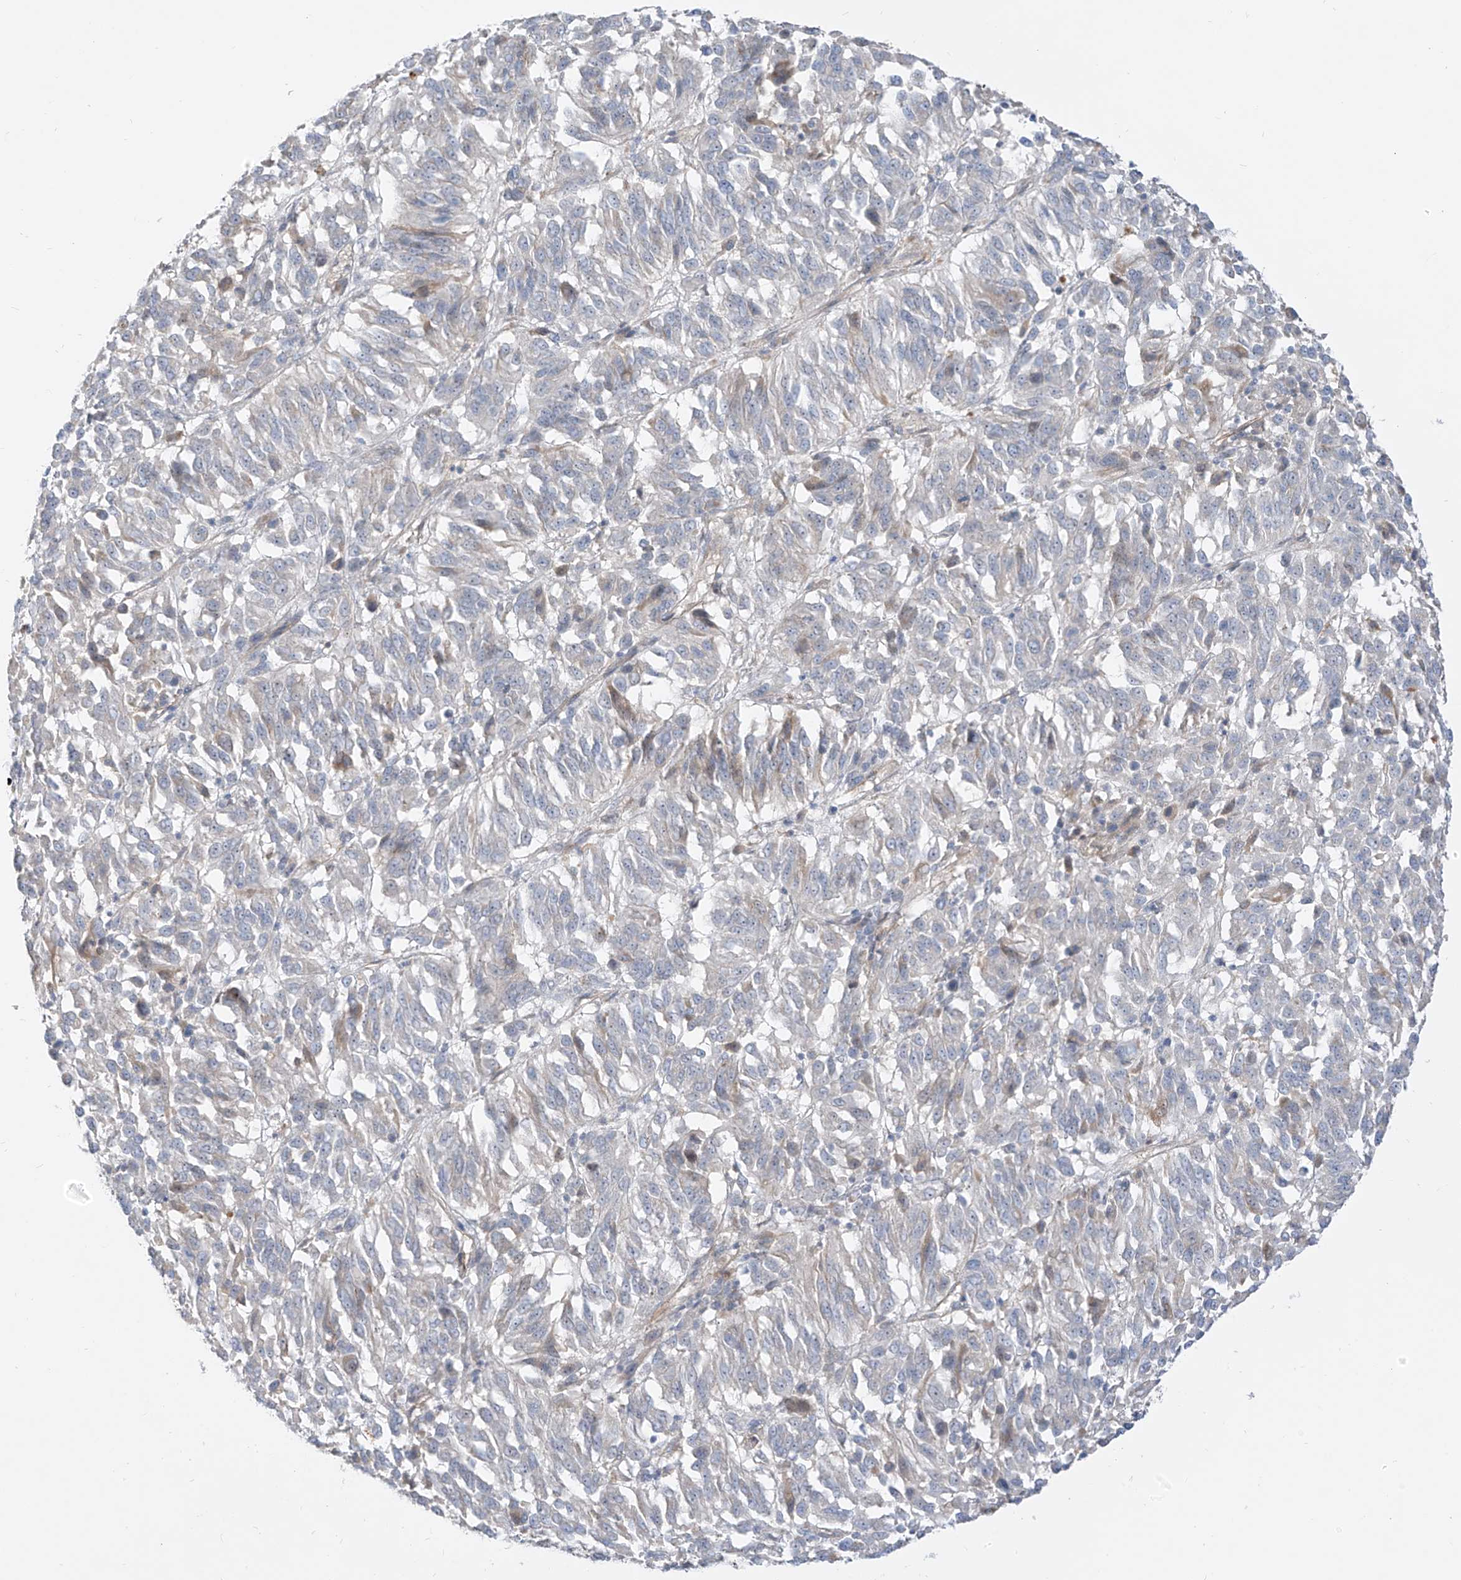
{"staining": {"intensity": "negative", "quantity": "none", "location": "none"}, "tissue": "melanoma", "cell_type": "Tumor cells", "image_type": "cancer", "snomed": [{"axis": "morphology", "description": "Malignant melanoma, Metastatic site"}, {"axis": "topography", "description": "Lung"}], "caption": "This is an immunohistochemistry (IHC) image of human malignant melanoma (metastatic site). There is no expression in tumor cells.", "gene": "C2orf42", "patient": {"sex": "male", "age": 64}}